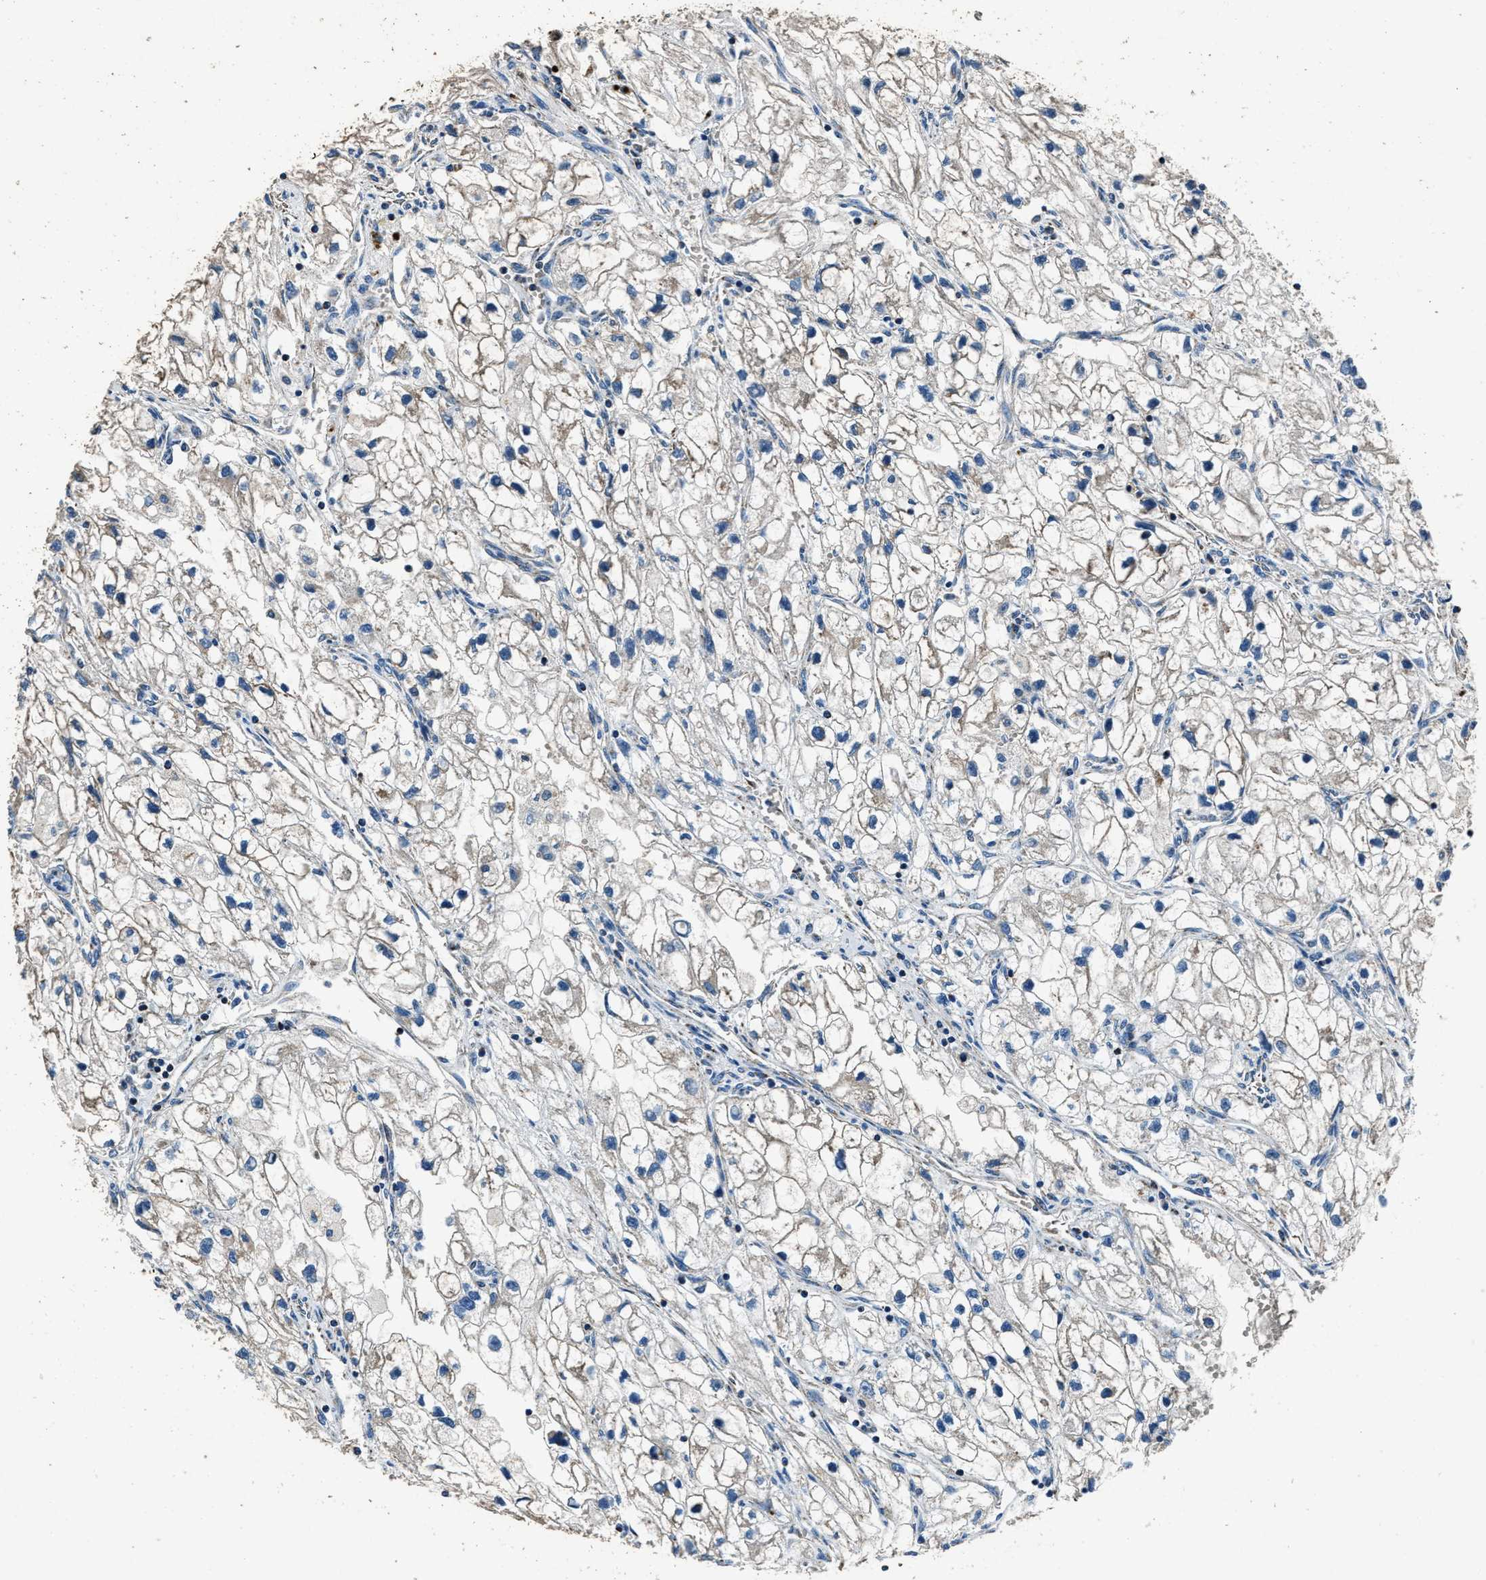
{"staining": {"intensity": "negative", "quantity": "none", "location": "none"}, "tissue": "renal cancer", "cell_type": "Tumor cells", "image_type": "cancer", "snomed": [{"axis": "morphology", "description": "Adenocarcinoma, NOS"}, {"axis": "topography", "description": "Kidney"}], "caption": "Image shows no significant protein expression in tumor cells of adenocarcinoma (renal).", "gene": "OGDH", "patient": {"sex": "female", "age": 70}}